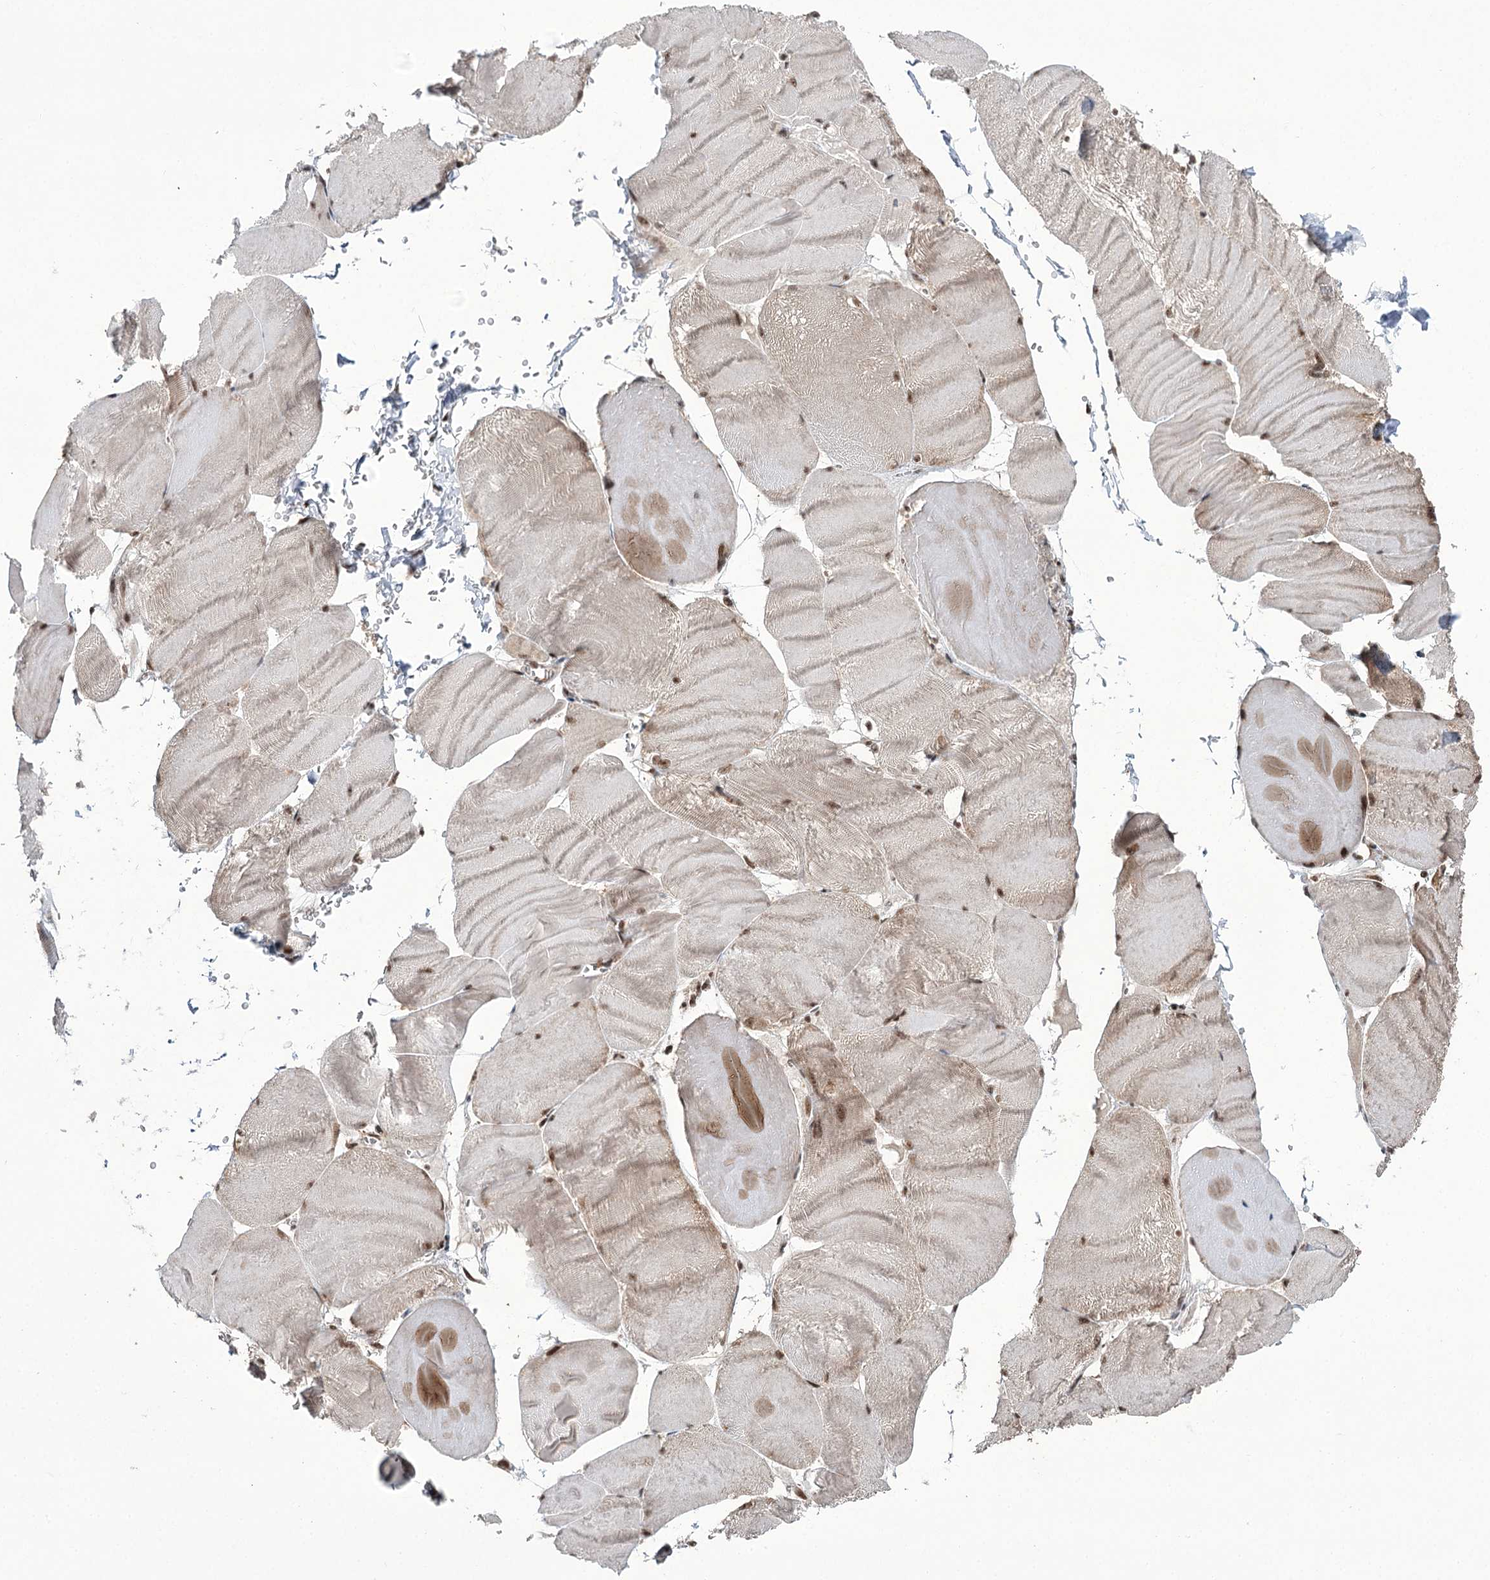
{"staining": {"intensity": "moderate", "quantity": "25%-75%", "location": "cytoplasmic/membranous,nuclear"}, "tissue": "skeletal muscle", "cell_type": "Myocytes", "image_type": "normal", "snomed": [{"axis": "morphology", "description": "Normal tissue, NOS"}, {"axis": "morphology", "description": "Basal cell carcinoma"}, {"axis": "topography", "description": "Skeletal muscle"}], "caption": "A micrograph showing moderate cytoplasmic/membranous,nuclear expression in about 25%-75% of myocytes in unremarkable skeletal muscle, as visualized by brown immunohistochemical staining.", "gene": "ERCC3", "patient": {"sex": "female", "age": 64}}